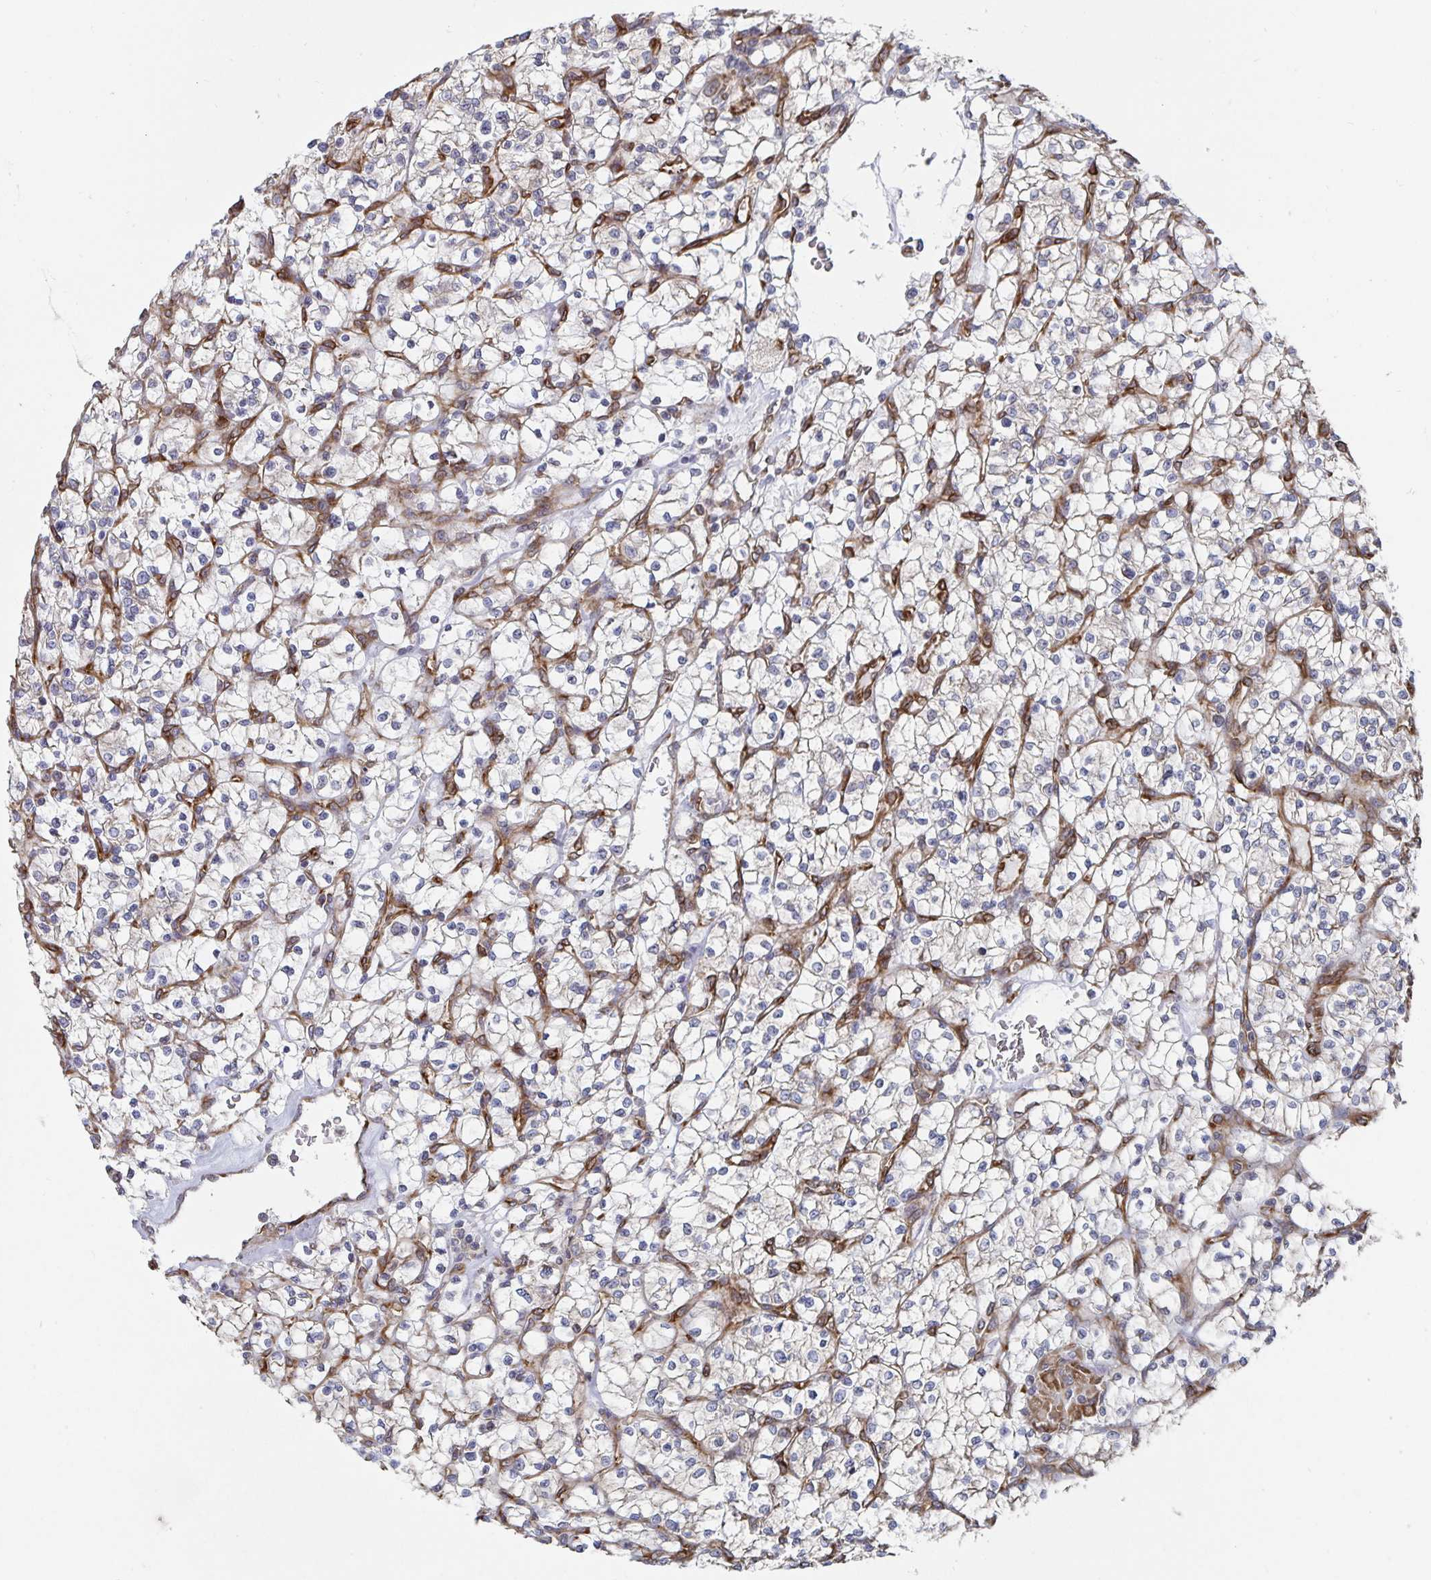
{"staining": {"intensity": "negative", "quantity": "none", "location": "none"}, "tissue": "renal cancer", "cell_type": "Tumor cells", "image_type": "cancer", "snomed": [{"axis": "morphology", "description": "Adenocarcinoma, NOS"}, {"axis": "topography", "description": "Kidney"}], "caption": "Immunohistochemistry (IHC) of renal cancer exhibits no positivity in tumor cells. Nuclei are stained in blue.", "gene": "BCAP29", "patient": {"sex": "female", "age": 64}}